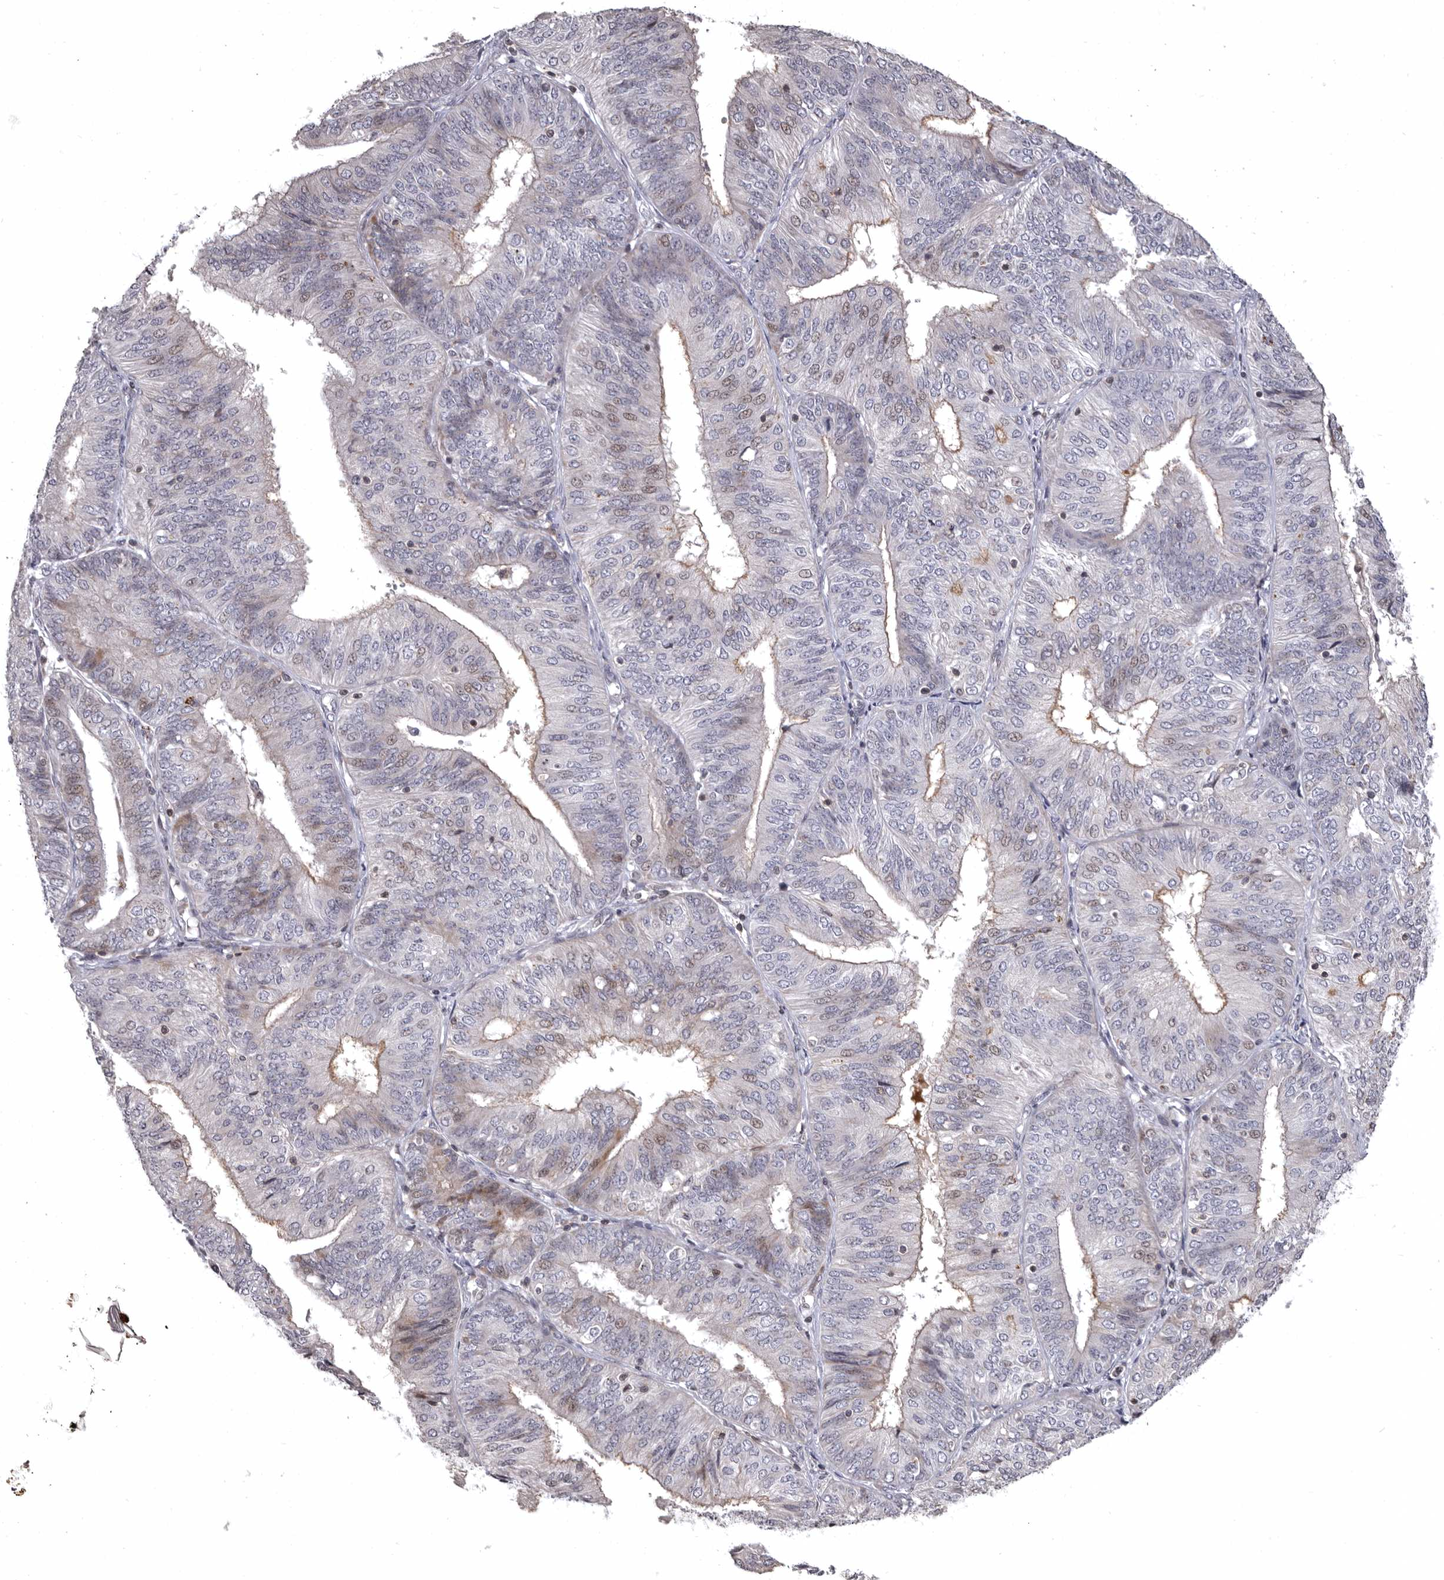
{"staining": {"intensity": "moderate", "quantity": "25%-75%", "location": "nuclear"}, "tissue": "endometrial cancer", "cell_type": "Tumor cells", "image_type": "cancer", "snomed": [{"axis": "morphology", "description": "Adenocarcinoma, NOS"}, {"axis": "topography", "description": "Endometrium"}], "caption": "The image shows immunohistochemical staining of adenocarcinoma (endometrial). There is moderate nuclear positivity is appreciated in approximately 25%-75% of tumor cells.", "gene": "AZIN1", "patient": {"sex": "female", "age": 58}}